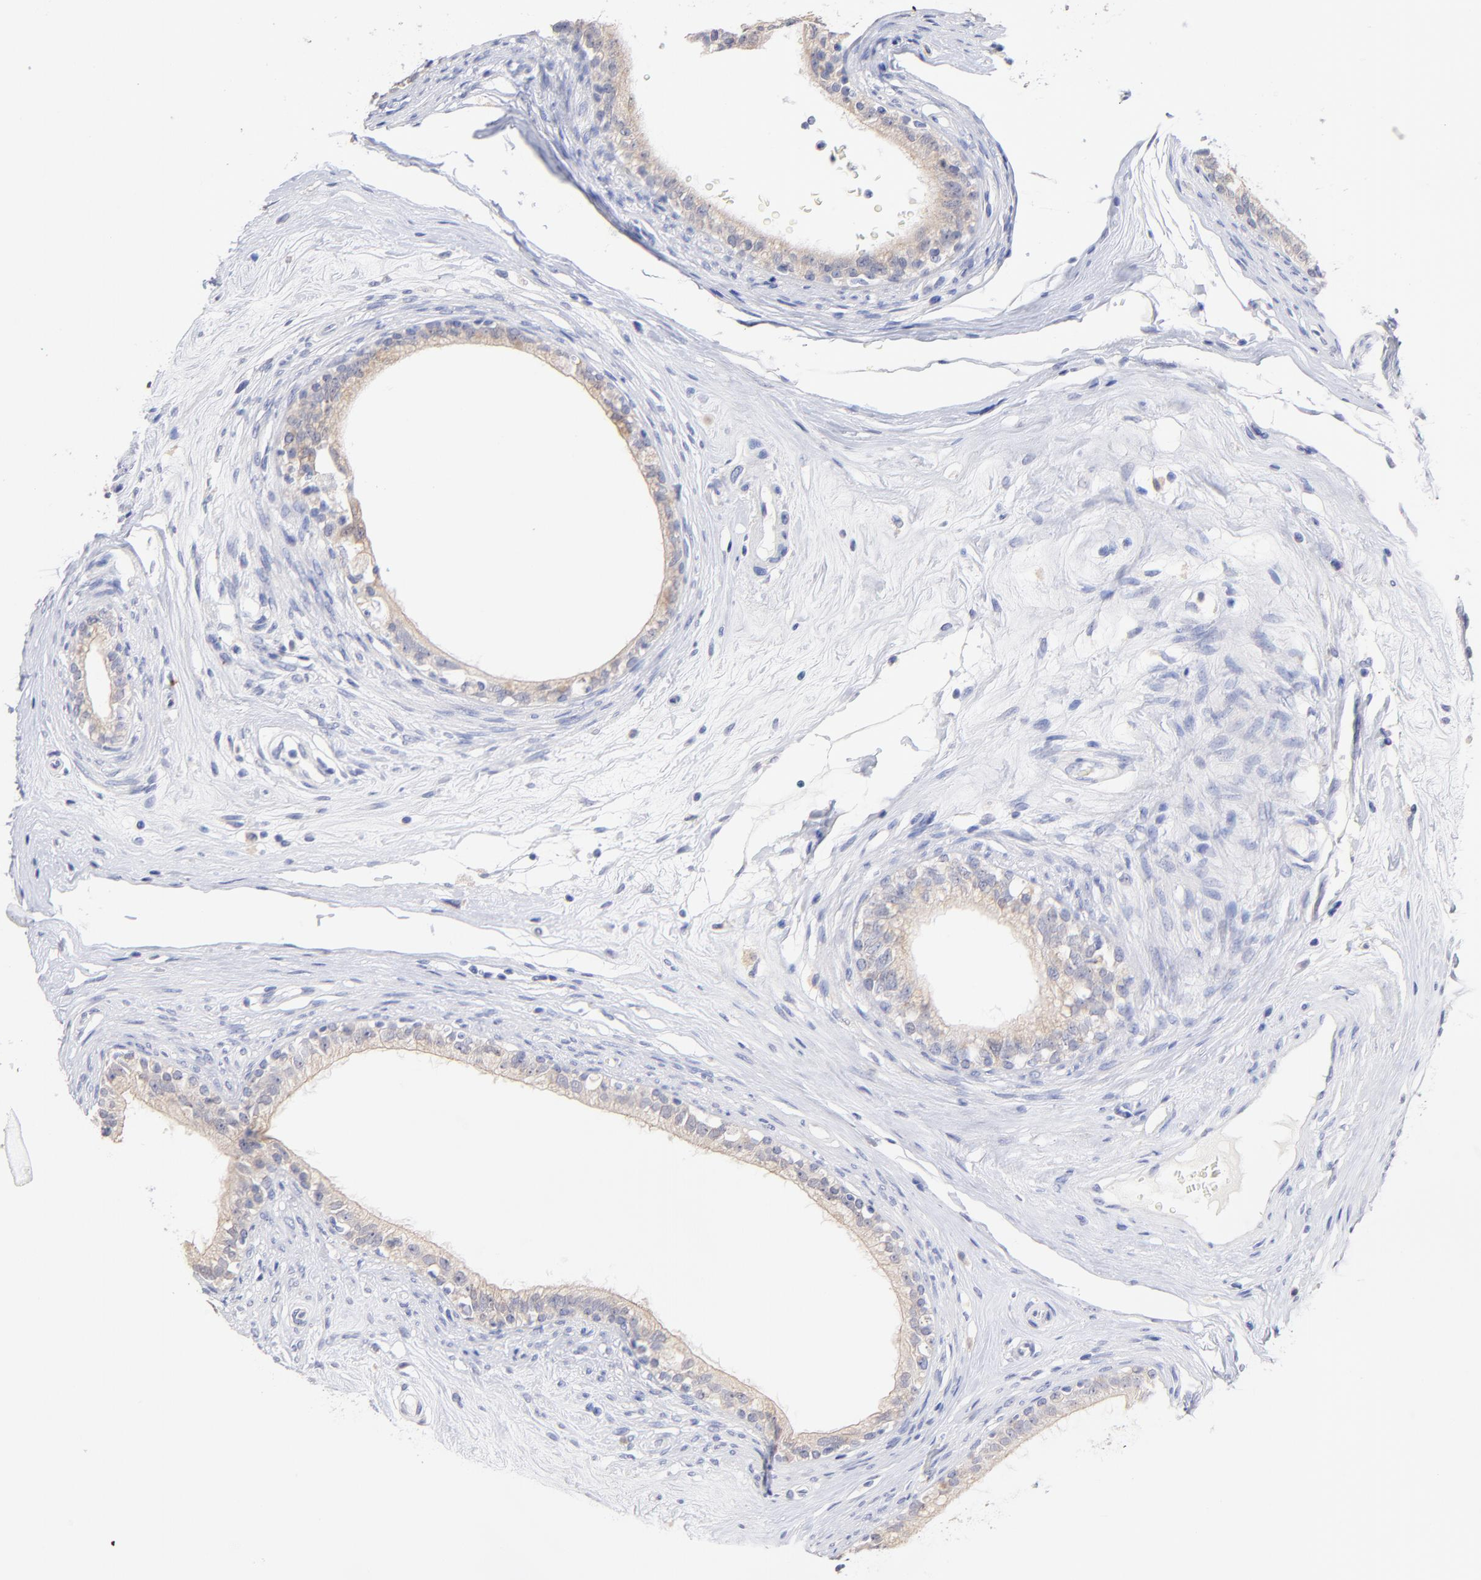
{"staining": {"intensity": "weak", "quantity": "<25%", "location": "cytoplasmic/membranous"}, "tissue": "epididymis", "cell_type": "Glandular cells", "image_type": "normal", "snomed": [{"axis": "morphology", "description": "Normal tissue, NOS"}, {"axis": "morphology", "description": "Inflammation, NOS"}, {"axis": "topography", "description": "Epididymis"}], "caption": "DAB (3,3'-diaminobenzidine) immunohistochemical staining of normal epididymis displays no significant staining in glandular cells.", "gene": "CFAP57", "patient": {"sex": "male", "age": 84}}